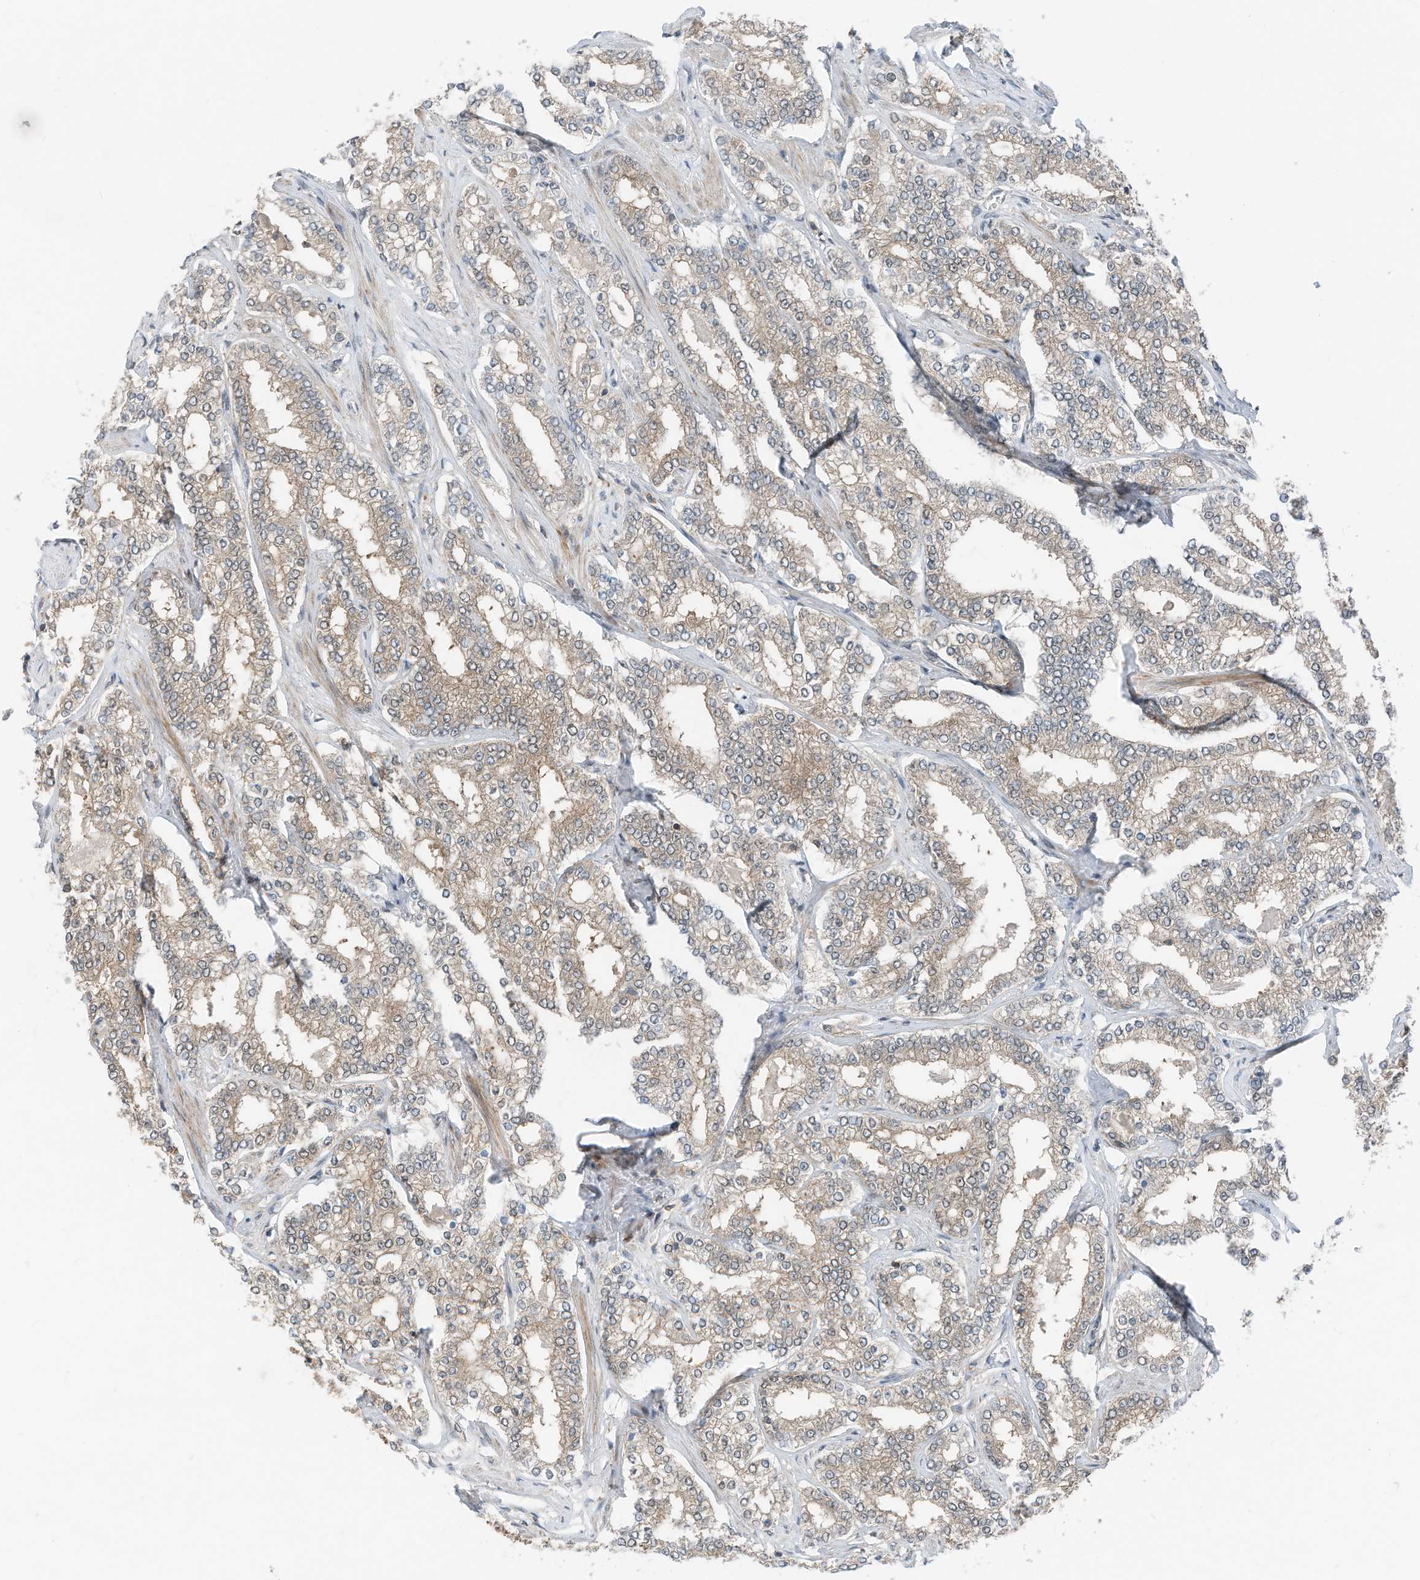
{"staining": {"intensity": "weak", "quantity": "25%-75%", "location": "cytoplasmic/membranous"}, "tissue": "prostate cancer", "cell_type": "Tumor cells", "image_type": "cancer", "snomed": [{"axis": "morphology", "description": "Normal tissue, NOS"}, {"axis": "morphology", "description": "Adenocarcinoma, High grade"}, {"axis": "topography", "description": "Prostate"}], "caption": "Immunohistochemical staining of prostate high-grade adenocarcinoma exhibits low levels of weak cytoplasmic/membranous protein expression in about 25%-75% of tumor cells.", "gene": "RMND1", "patient": {"sex": "male", "age": 83}}